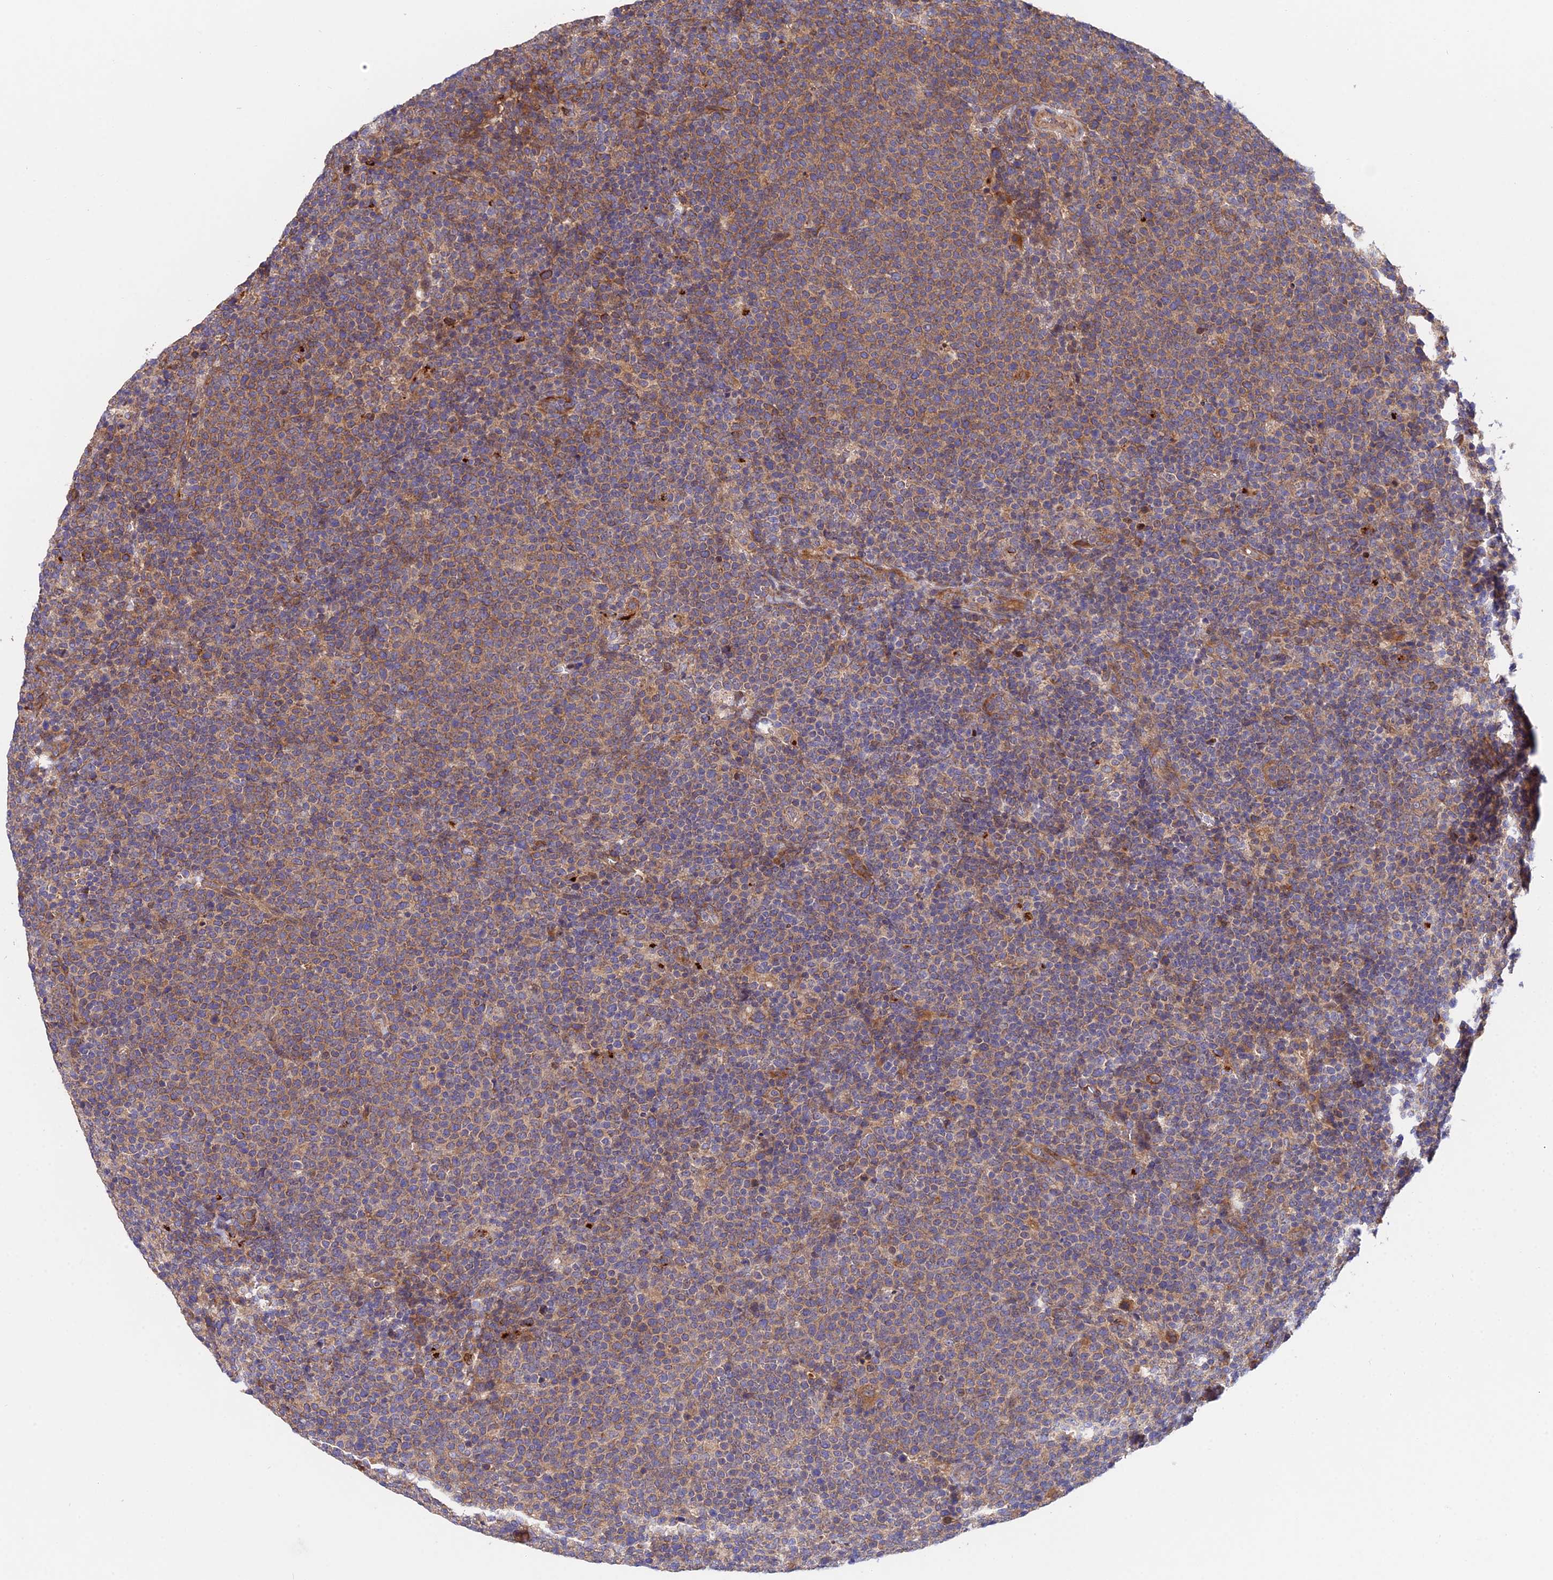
{"staining": {"intensity": "weak", "quantity": "25%-75%", "location": "cytoplasmic/membranous"}, "tissue": "lymphoma", "cell_type": "Tumor cells", "image_type": "cancer", "snomed": [{"axis": "morphology", "description": "Malignant lymphoma, non-Hodgkin's type, High grade"}, {"axis": "topography", "description": "Lymph node"}], "caption": "Tumor cells exhibit weak cytoplasmic/membranous expression in about 25%-75% of cells in lymphoma.", "gene": "CDC37L1", "patient": {"sex": "male", "age": 61}}